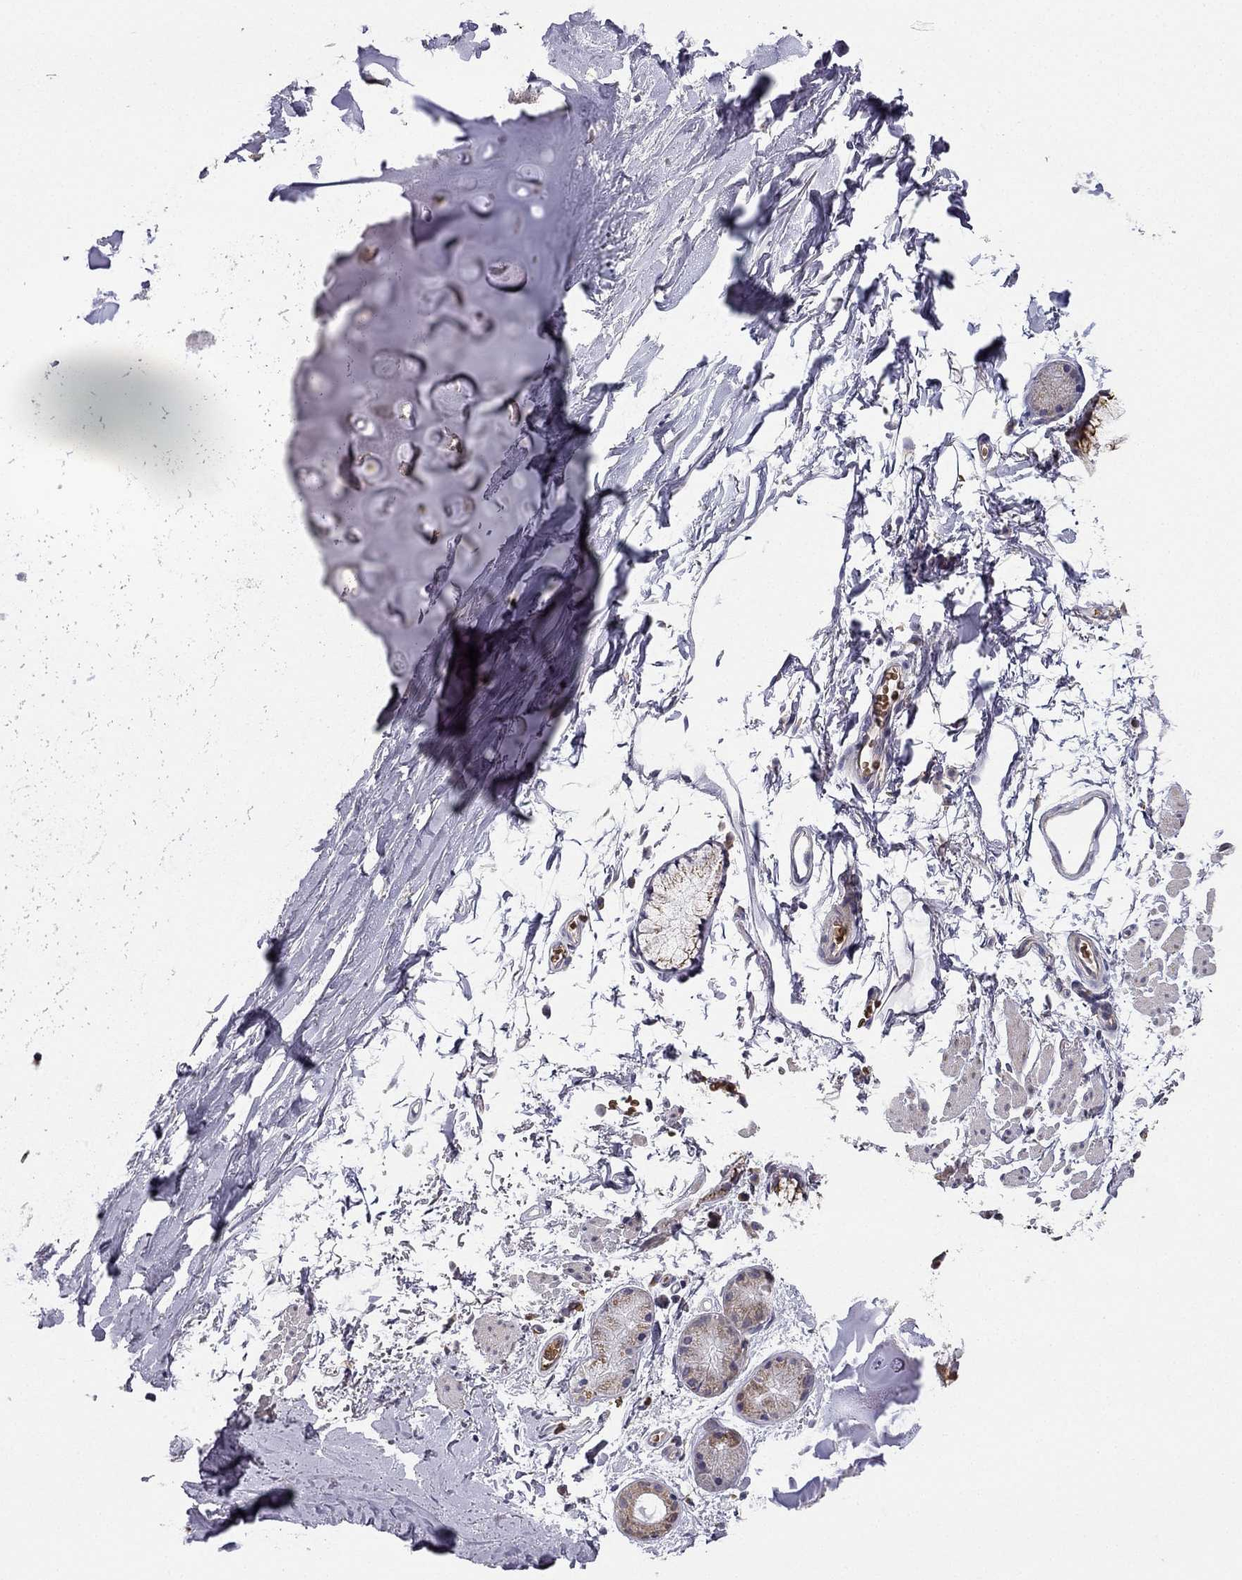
{"staining": {"intensity": "negative", "quantity": "none", "location": "none"}, "tissue": "soft tissue", "cell_type": "Chondrocytes", "image_type": "normal", "snomed": [{"axis": "morphology", "description": "Normal tissue, NOS"}, {"axis": "topography", "description": "Cartilage tissue"}, {"axis": "topography", "description": "Bronchus"}], "caption": "This is a photomicrograph of IHC staining of normal soft tissue, which shows no expression in chondrocytes.", "gene": "B4GALT7", "patient": {"sex": "female", "age": 79}}